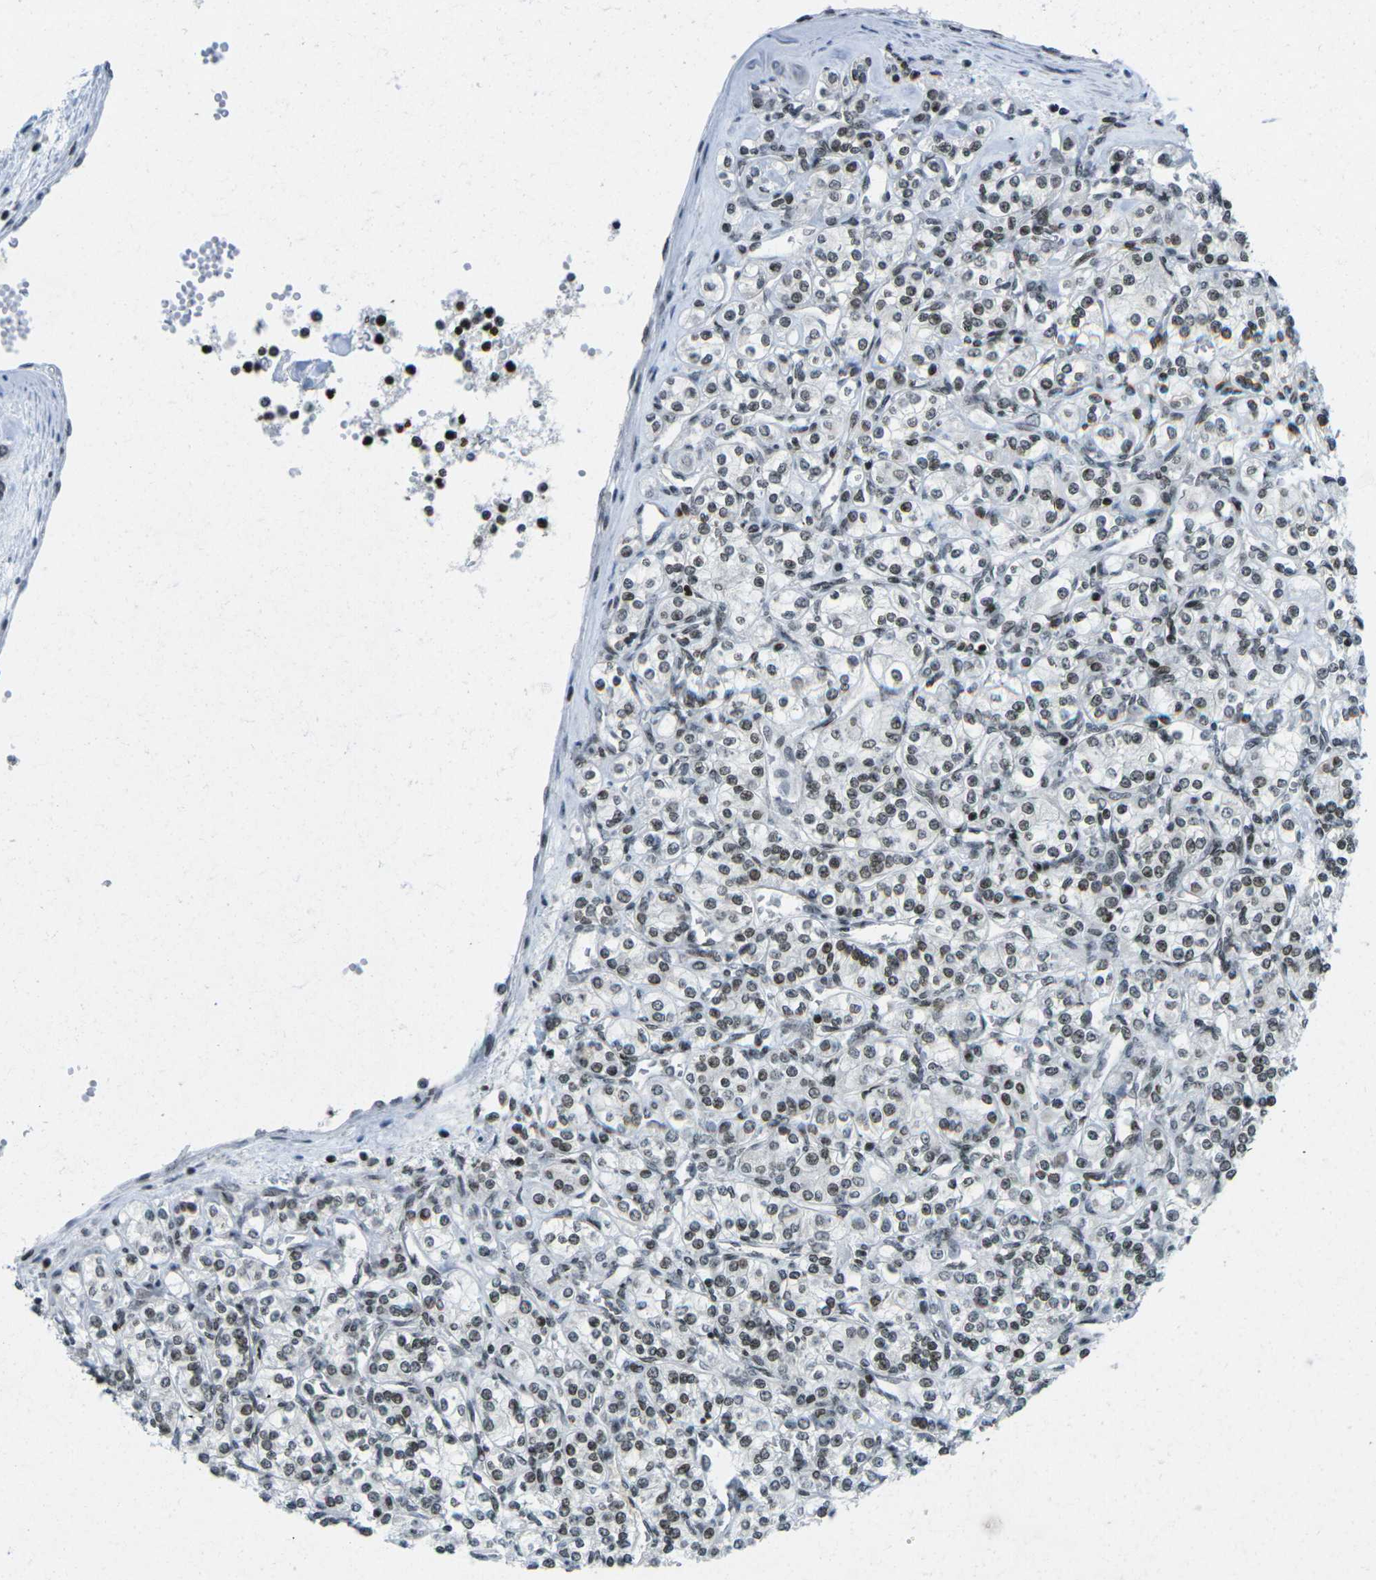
{"staining": {"intensity": "weak", "quantity": "25%-75%", "location": "nuclear"}, "tissue": "renal cancer", "cell_type": "Tumor cells", "image_type": "cancer", "snomed": [{"axis": "morphology", "description": "Adenocarcinoma, NOS"}, {"axis": "topography", "description": "Kidney"}], "caption": "Immunohistochemical staining of adenocarcinoma (renal) demonstrates low levels of weak nuclear protein staining in approximately 25%-75% of tumor cells.", "gene": "EME1", "patient": {"sex": "male", "age": 77}}